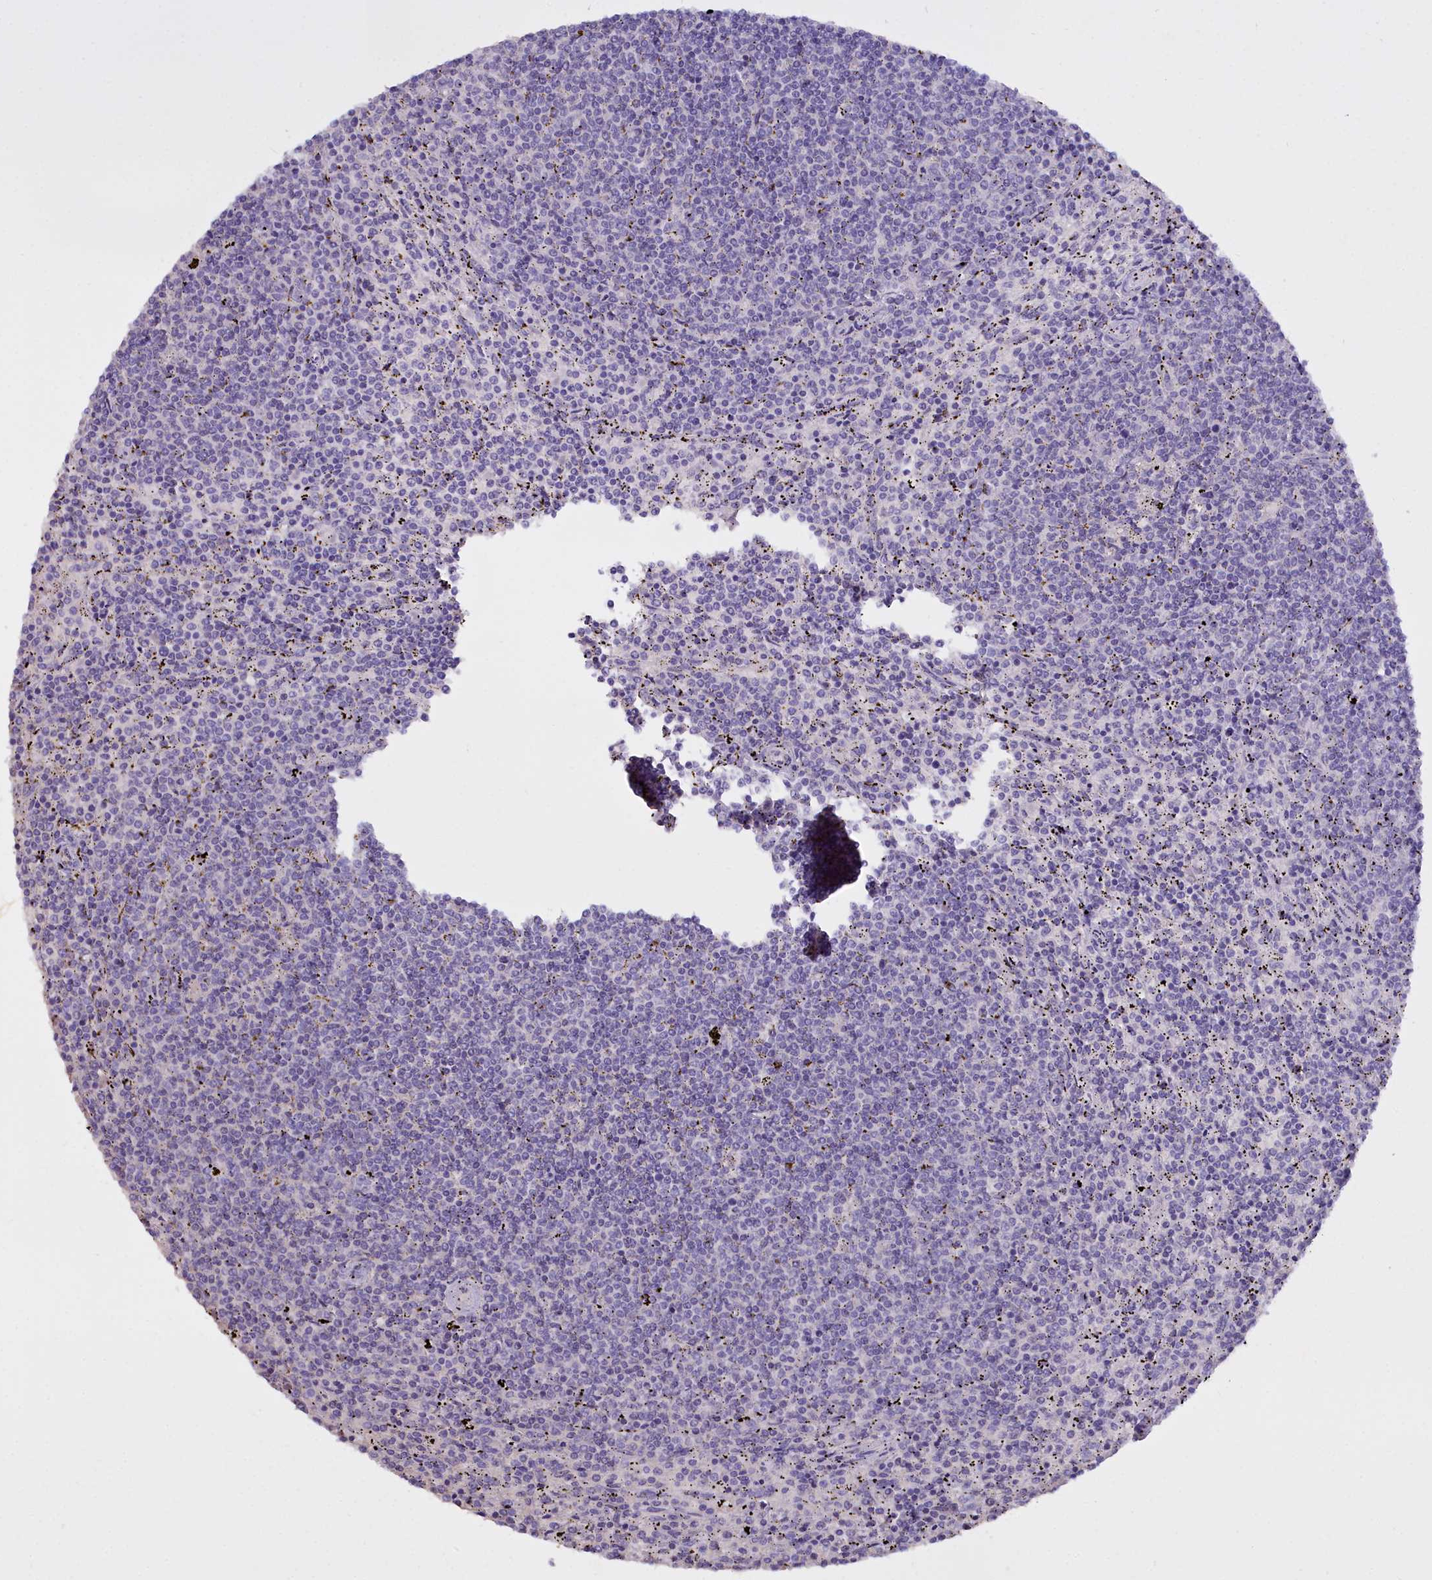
{"staining": {"intensity": "negative", "quantity": "none", "location": "none"}, "tissue": "lymphoma", "cell_type": "Tumor cells", "image_type": "cancer", "snomed": [{"axis": "morphology", "description": "Malignant lymphoma, non-Hodgkin's type, Low grade"}, {"axis": "topography", "description": "Spleen"}], "caption": "The image displays no significant expression in tumor cells of low-grade malignant lymphoma, non-Hodgkin's type.", "gene": "OSTN", "patient": {"sex": "female", "age": 50}}